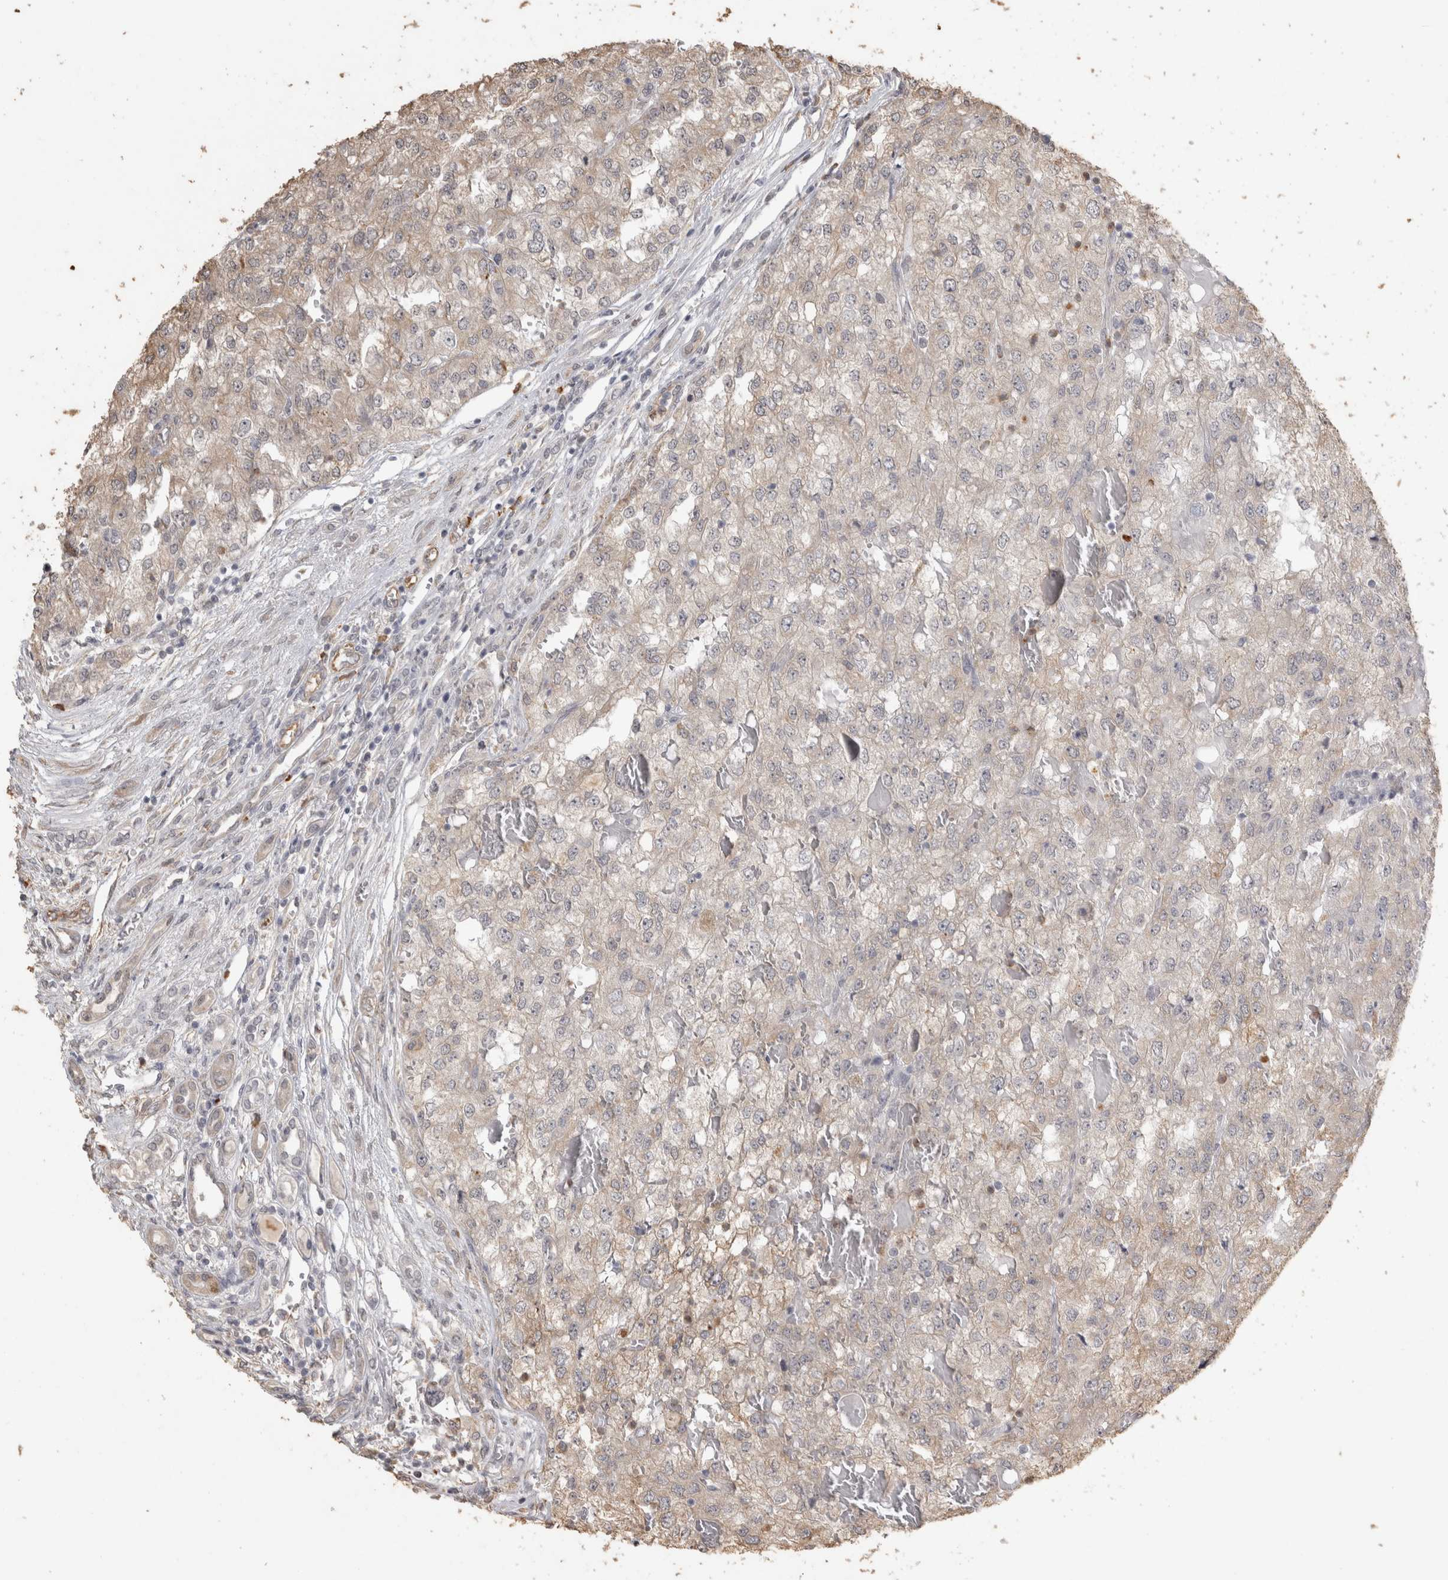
{"staining": {"intensity": "weak", "quantity": "<25%", "location": "cytoplasmic/membranous"}, "tissue": "renal cancer", "cell_type": "Tumor cells", "image_type": "cancer", "snomed": [{"axis": "morphology", "description": "Adenocarcinoma, NOS"}, {"axis": "topography", "description": "Kidney"}], "caption": "The micrograph displays no staining of tumor cells in renal cancer (adenocarcinoma).", "gene": "REPS2", "patient": {"sex": "female", "age": 54}}